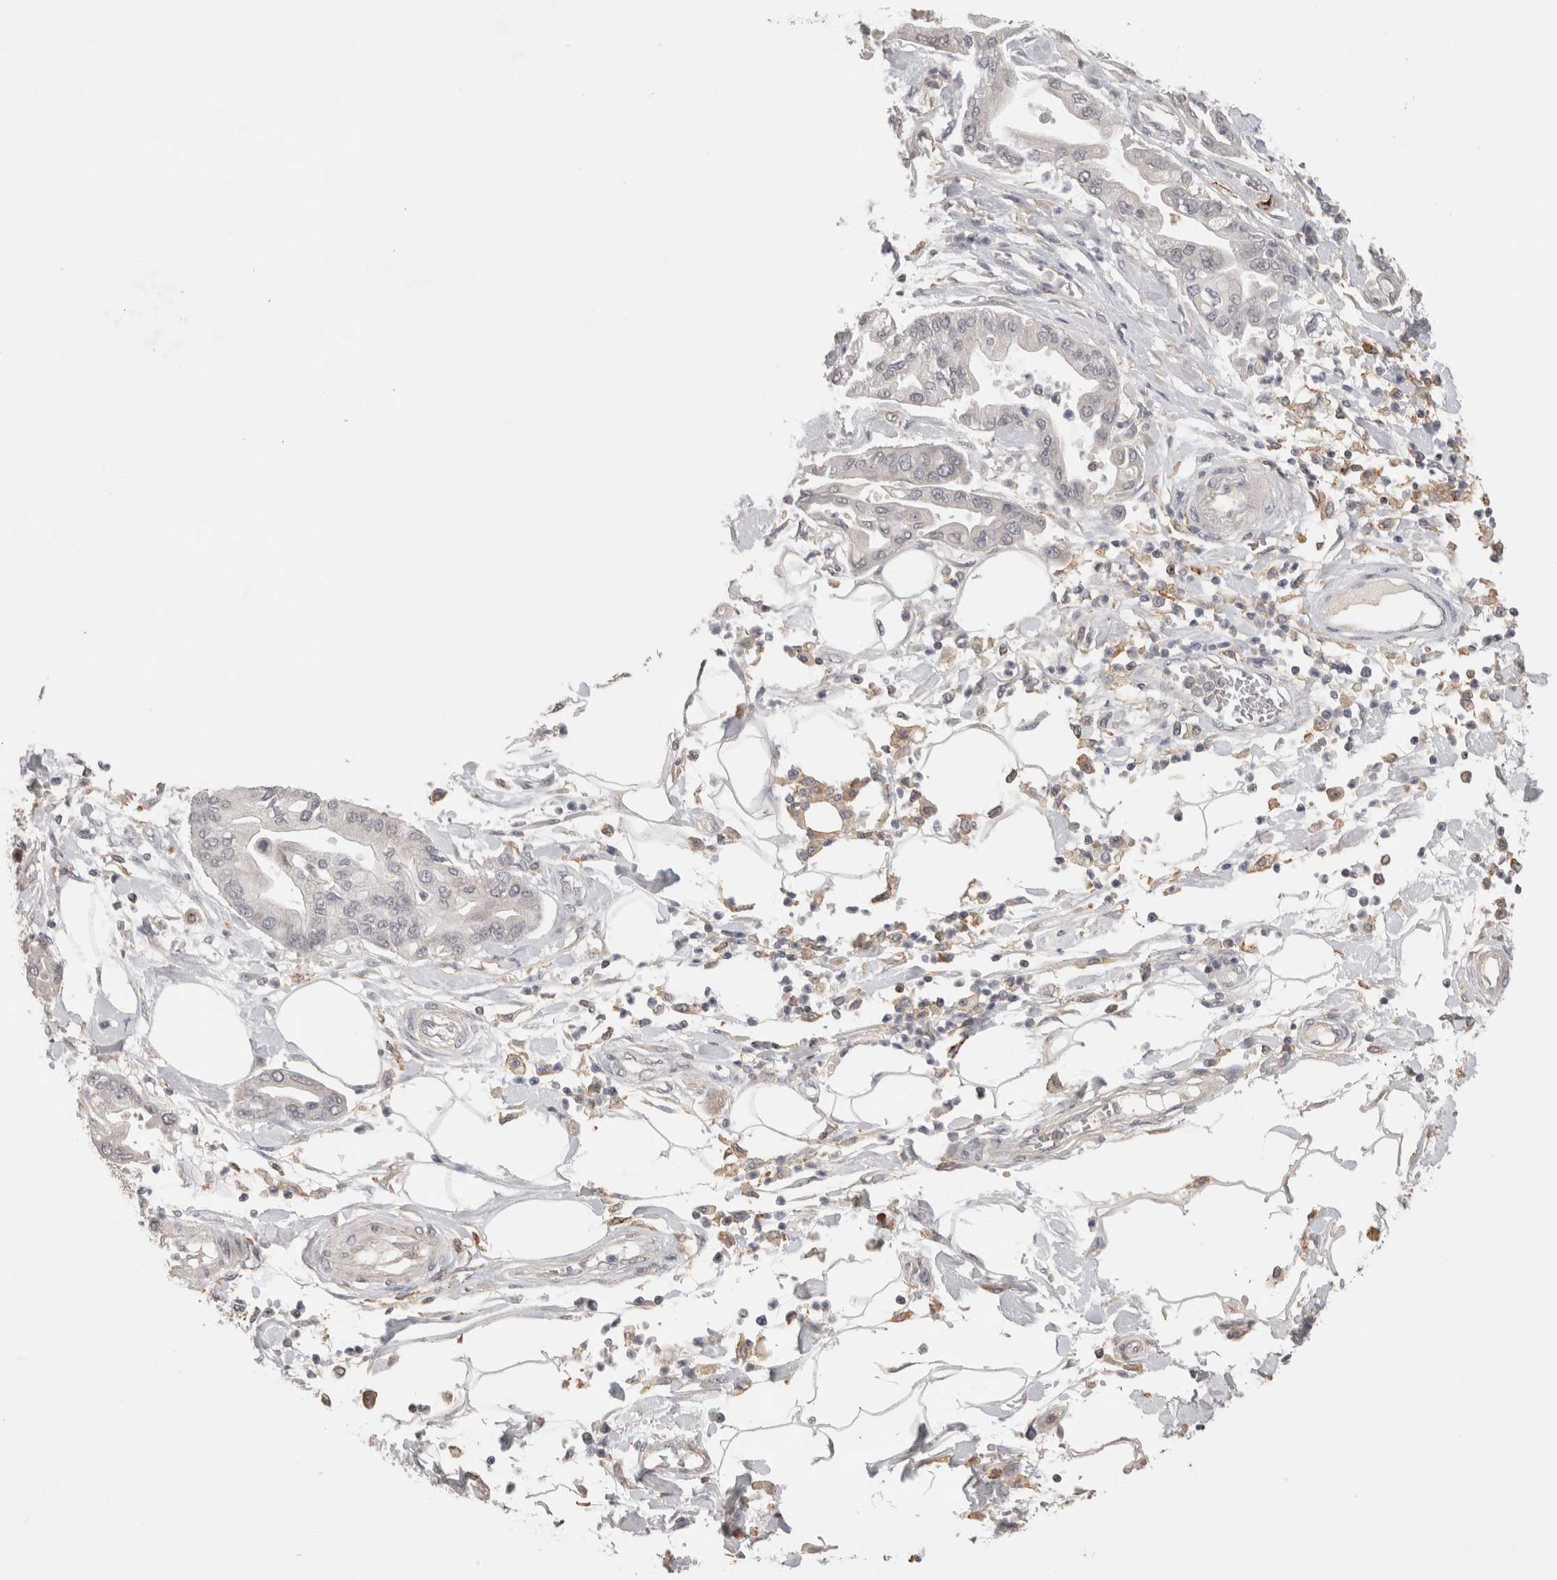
{"staining": {"intensity": "negative", "quantity": "none", "location": "none"}, "tissue": "pancreatic cancer", "cell_type": "Tumor cells", "image_type": "cancer", "snomed": [{"axis": "morphology", "description": "Adenocarcinoma, NOS"}, {"axis": "morphology", "description": "Adenocarcinoma, metastatic, NOS"}, {"axis": "topography", "description": "Lymph node"}, {"axis": "topography", "description": "Pancreas"}, {"axis": "topography", "description": "Duodenum"}], "caption": "The photomicrograph displays no staining of tumor cells in pancreatic cancer (adenocarcinoma).", "gene": "HAVCR2", "patient": {"sex": "female", "age": 64}}